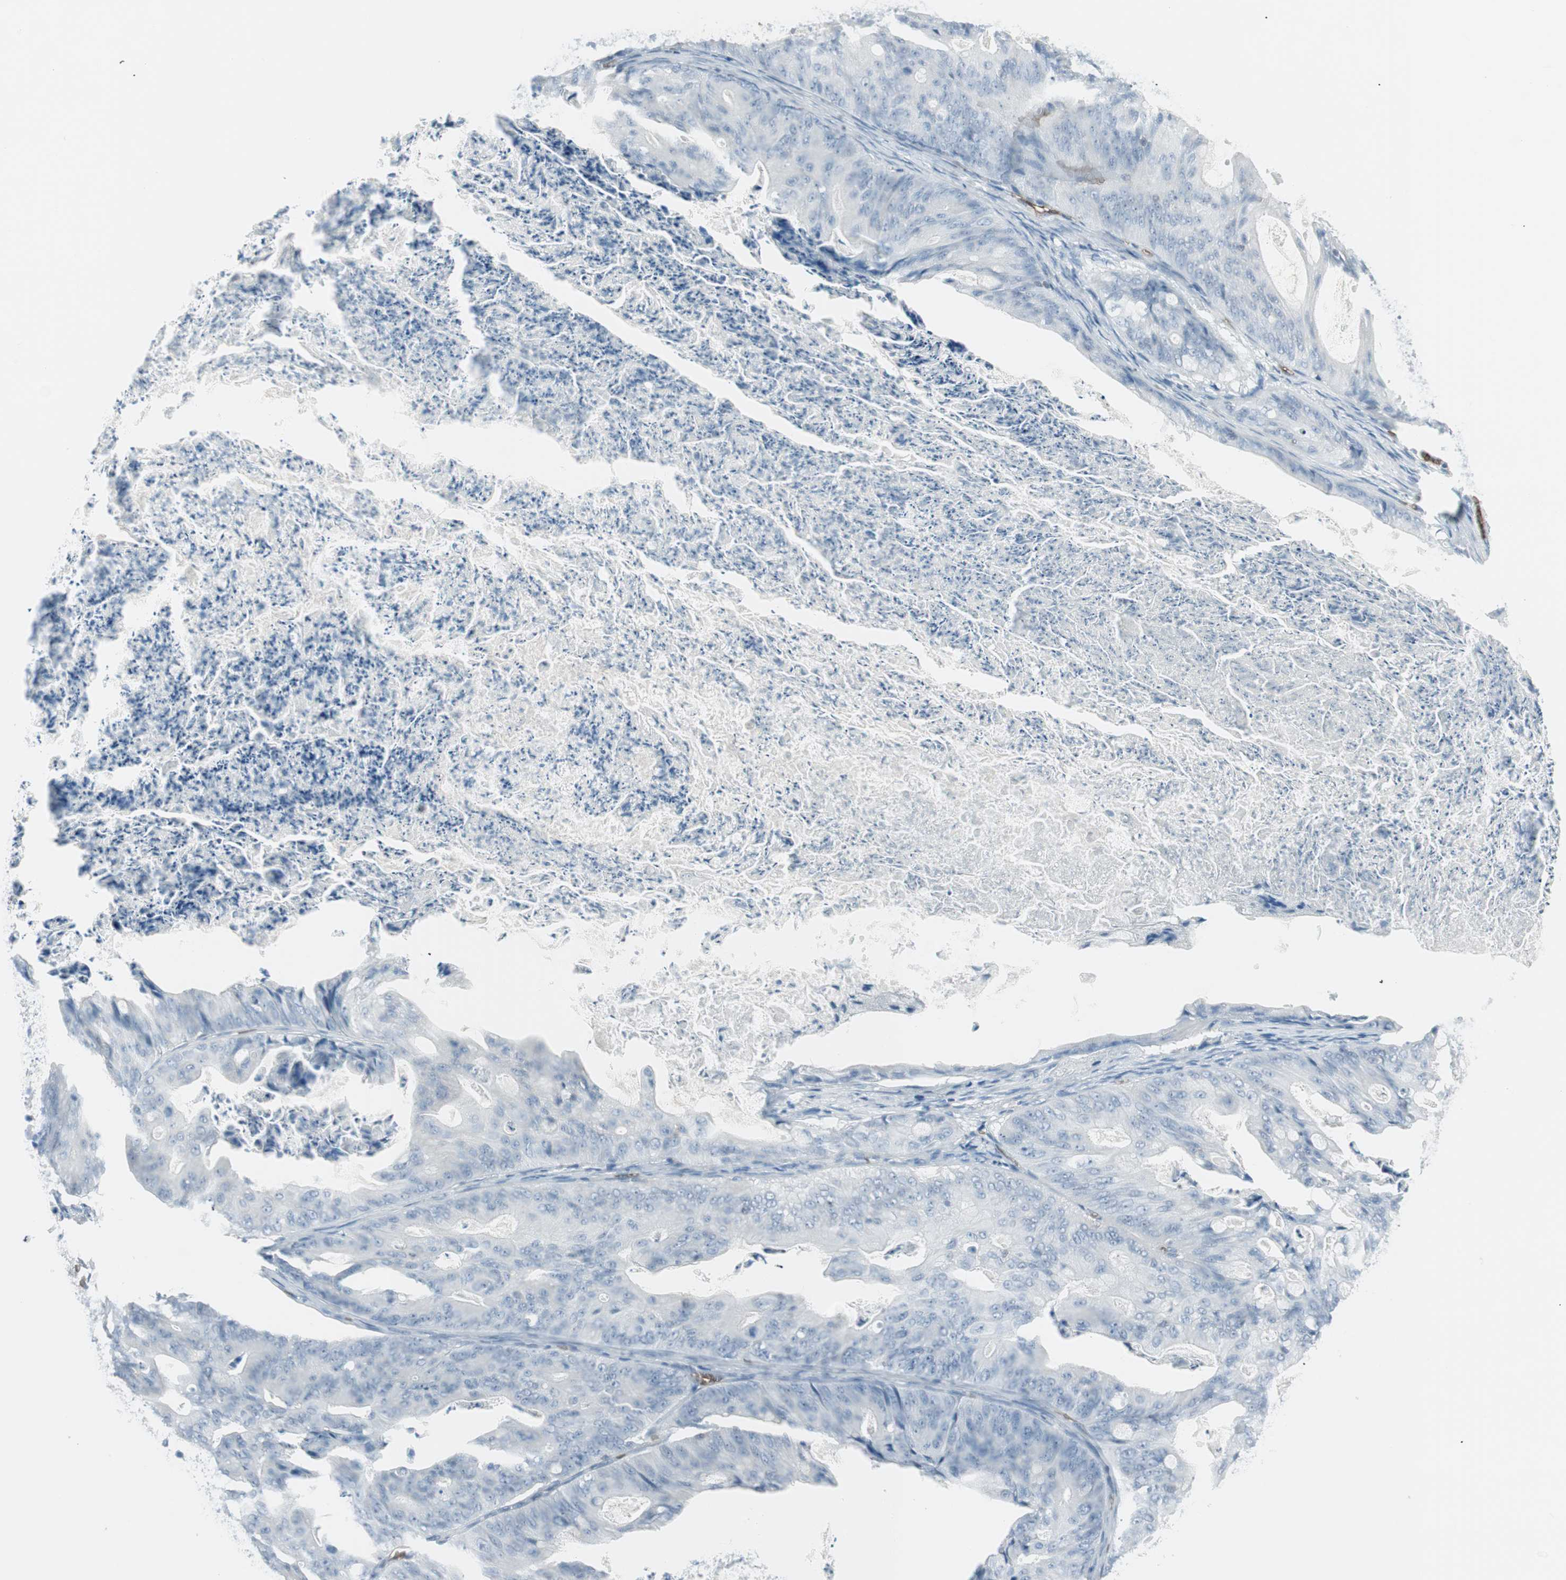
{"staining": {"intensity": "negative", "quantity": "none", "location": "none"}, "tissue": "ovarian cancer", "cell_type": "Tumor cells", "image_type": "cancer", "snomed": [{"axis": "morphology", "description": "Cystadenocarcinoma, mucinous, NOS"}, {"axis": "topography", "description": "Ovary"}], "caption": "There is no significant positivity in tumor cells of mucinous cystadenocarcinoma (ovarian).", "gene": "MAP4K1", "patient": {"sex": "female", "age": 37}}